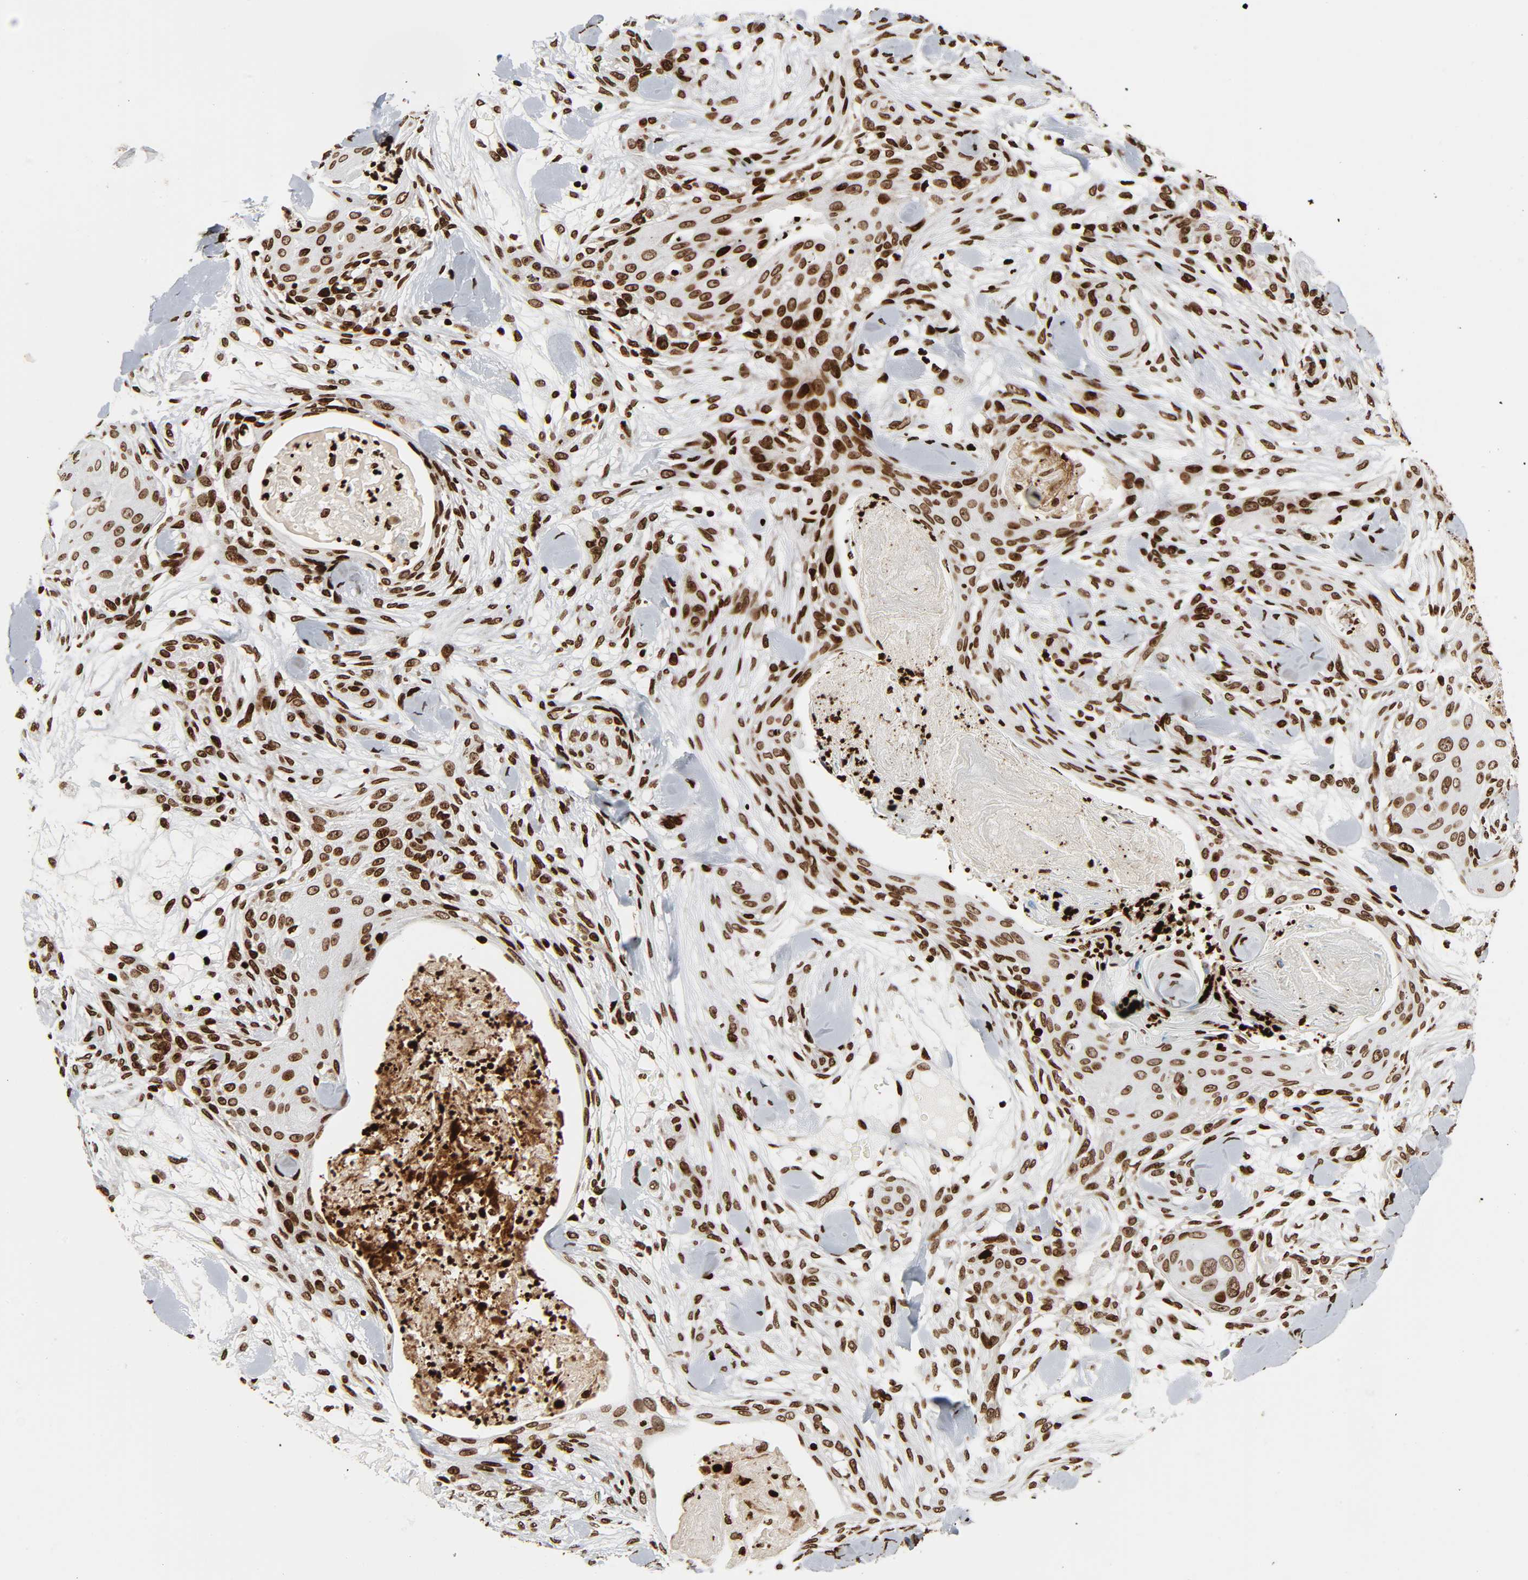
{"staining": {"intensity": "moderate", "quantity": ">75%", "location": "nuclear"}, "tissue": "skin cancer", "cell_type": "Tumor cells", "image_type": "cancer", "snomed": [{"axis": "morphology", "description": "Squamous cell carcinoma, NOS"}, {"axis": "topography", "description": "Skin"}], "caption": "The immunohistochemical stain shows moderate nuclear expression in tumor cells of skin squamous cell carcinoma tissue.", "gene": "RXRA", "patient": {"sex": "female", "age": 59}}